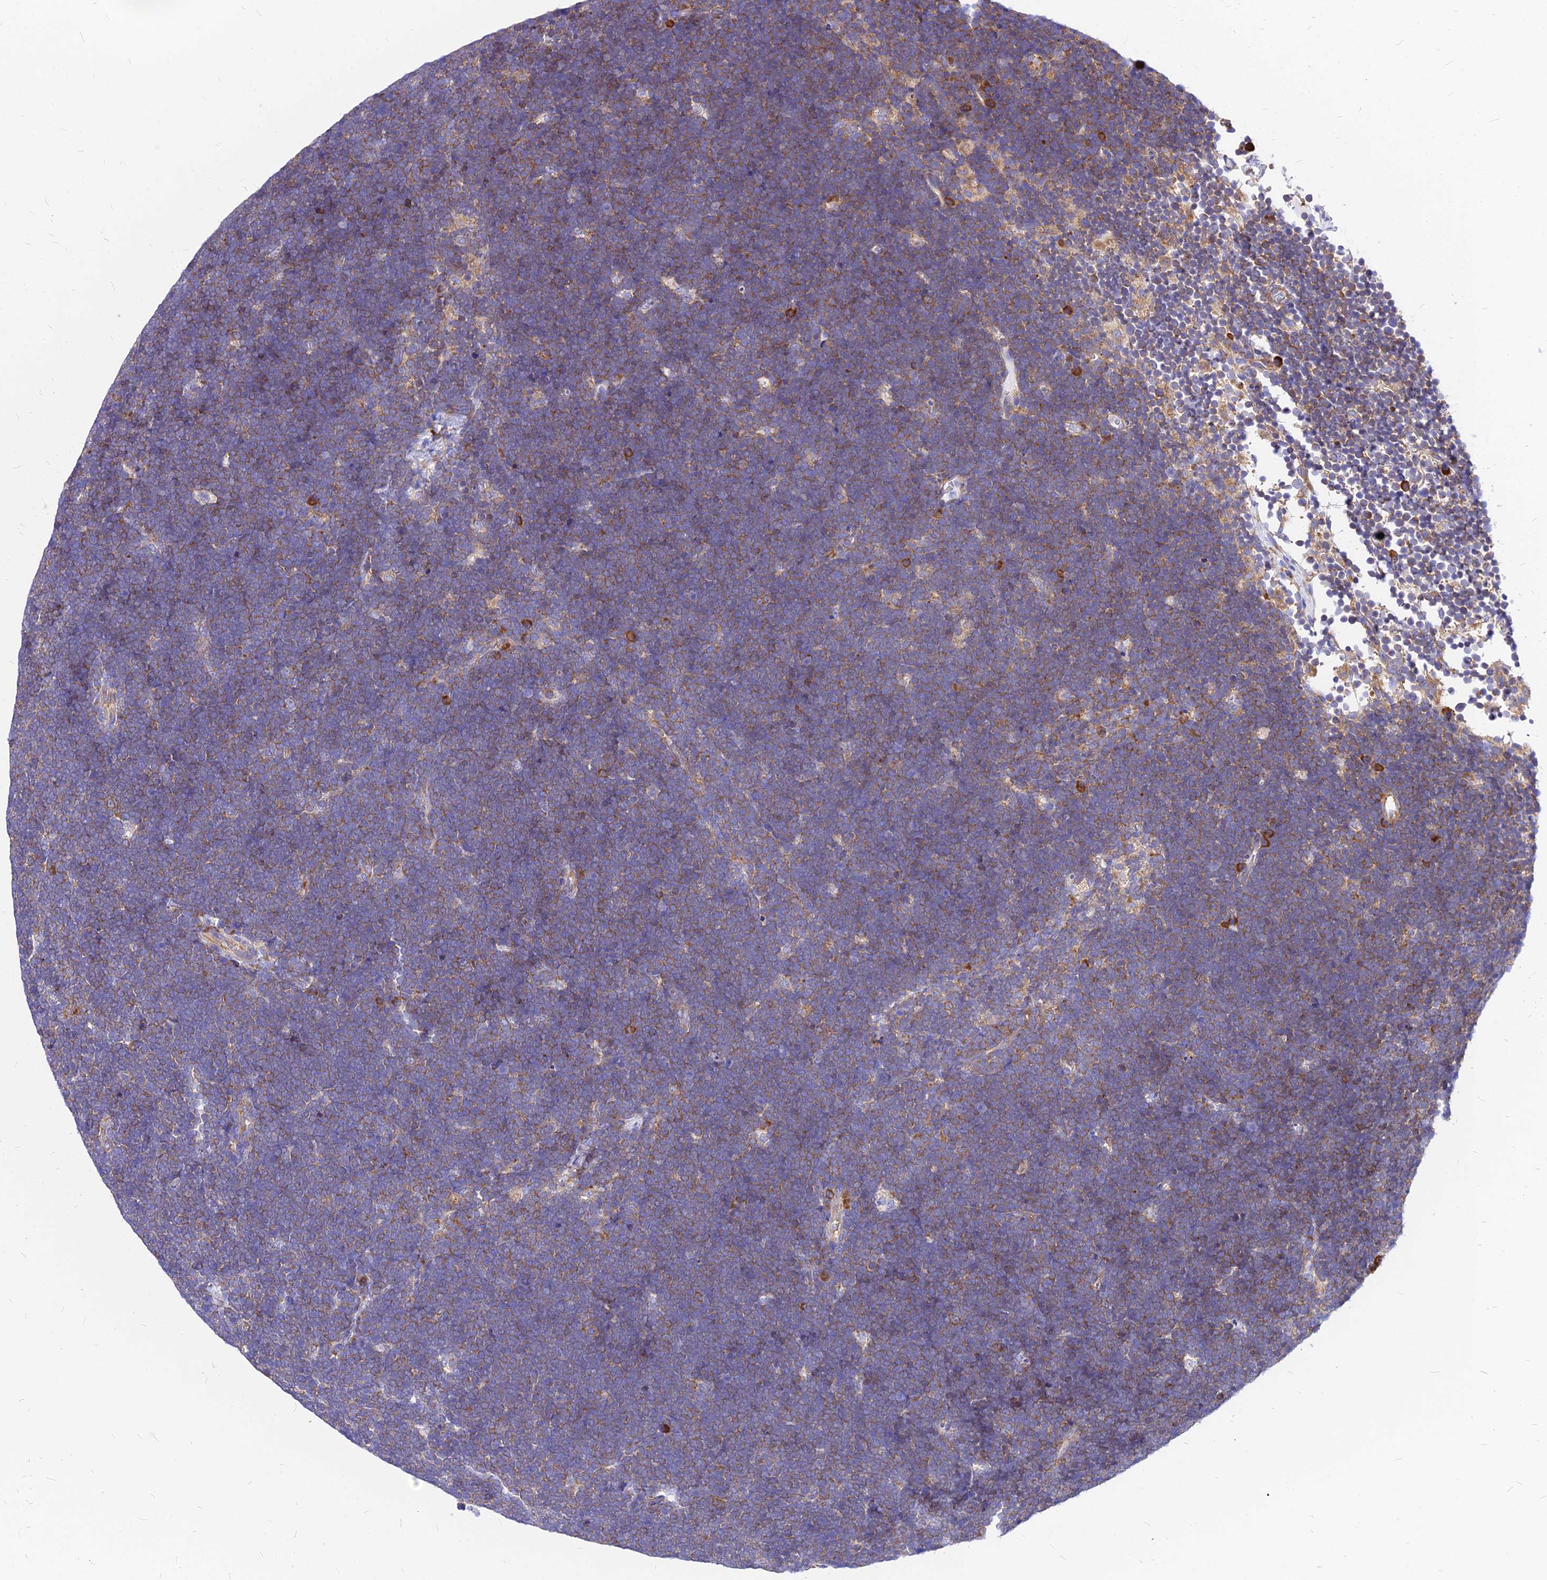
{"staining": {"intensity": "negative", "quantity": "none", "location": "none"}, "tissue": "lymphoma", "cell_type": "Tumor cells", "image_type": "cancer", "snomed": [{"axis": "morphology", "description": "Malignant lymphoma, non-Hodgkin's type, High grade"}, {"axis": "topography", "description": "Lymph node"}], "caption": "Photomicrograph shows no significant protein positivity in tumor cells of lymphoma. The staining was performed using DAB (3,3'-diaminobenzidine) to visualize the protein expression in brown, while the nuclei were stained in blue with hematoxylin (Magnification: 20x).", "gene": "RPL19", "patient": {"sex": "male", "age": 13}}